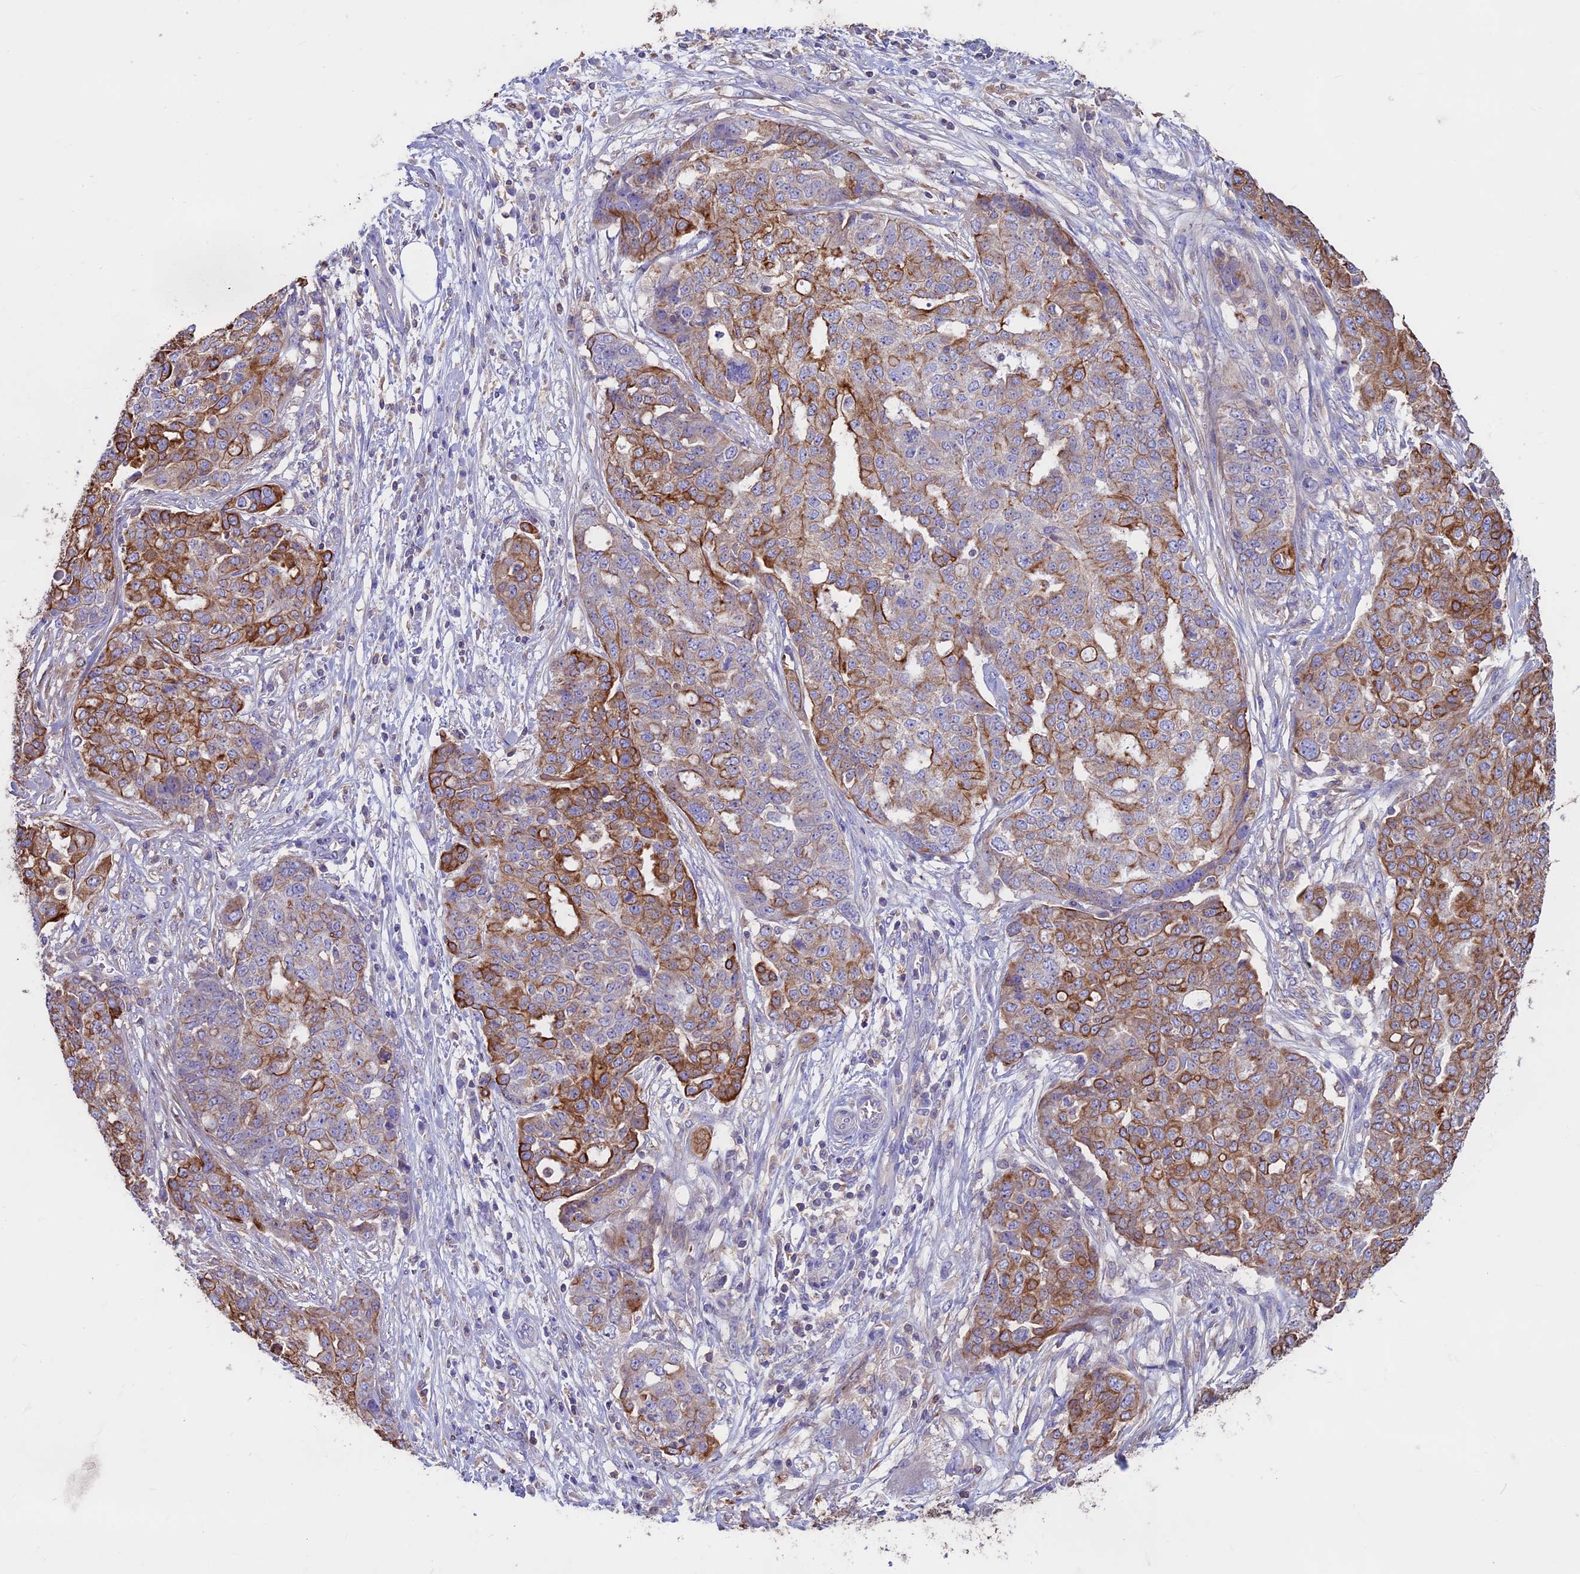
{"staining": {"intensity": "moderate", "quantity": "25%-75%", "location": "cytoplasmic/membranous"}, "tissue": "ovarian cancer", "cell_type": "Tumor cells", "image_type": "cancer", "snomed": [{"axis": "morphology", "description": "Cystadenocarcinoma, serous, NOS"}, {"axis": "topography", "description": "Soft tissue"}, {"axis": "topography", "description": "Ovary"}], "caption": "Human serous cystadenocarcinoma (ovarian) stained for a protein (brown) shows moderate cytoplasmic/membranous positive positivity in approximately 25%-75% of tumor cells.", "gene": "CDAN1", "patient": {"sex": "female", "age": 57}}